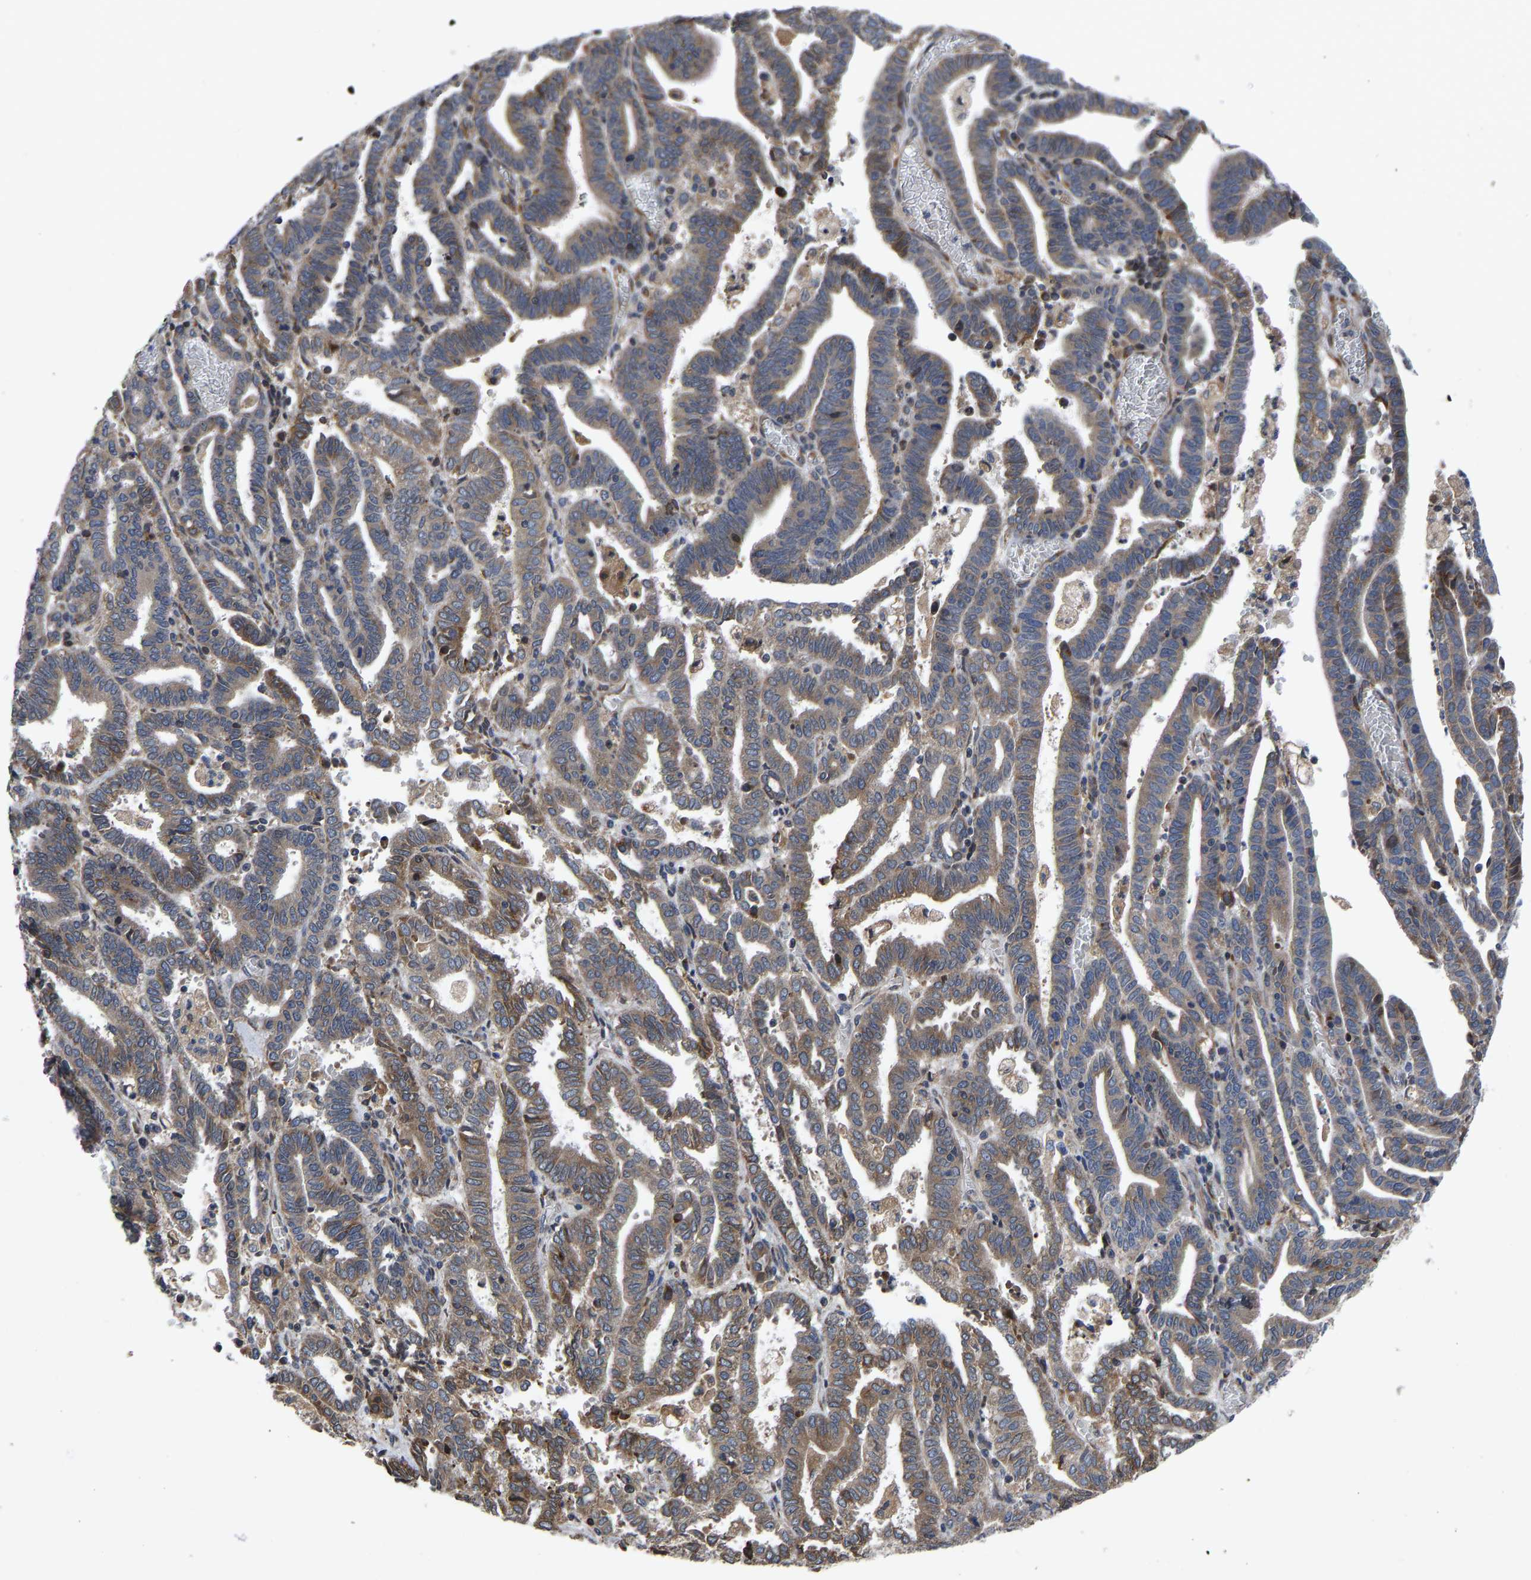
{"staining": {"intensity": "weak", "quantity": ">75%", "location": "cytoplasmic/membranous"}, "tissue": "endometrial cancer", "cell_type": "Tumor cells", "image_type": "cancer", "snomed": [{"axis": "morphology", "description": "Adenocarcinoma, NOS"}, {"axis": "topography", "description": "Uterus"}], "caption": "Endometrial cancer stained for a protein reveals weak cytoplasmic/membranous positivity in tumor cells.", "gene": "FRRS1", "patient": {"sex": "female", "age": 83}}